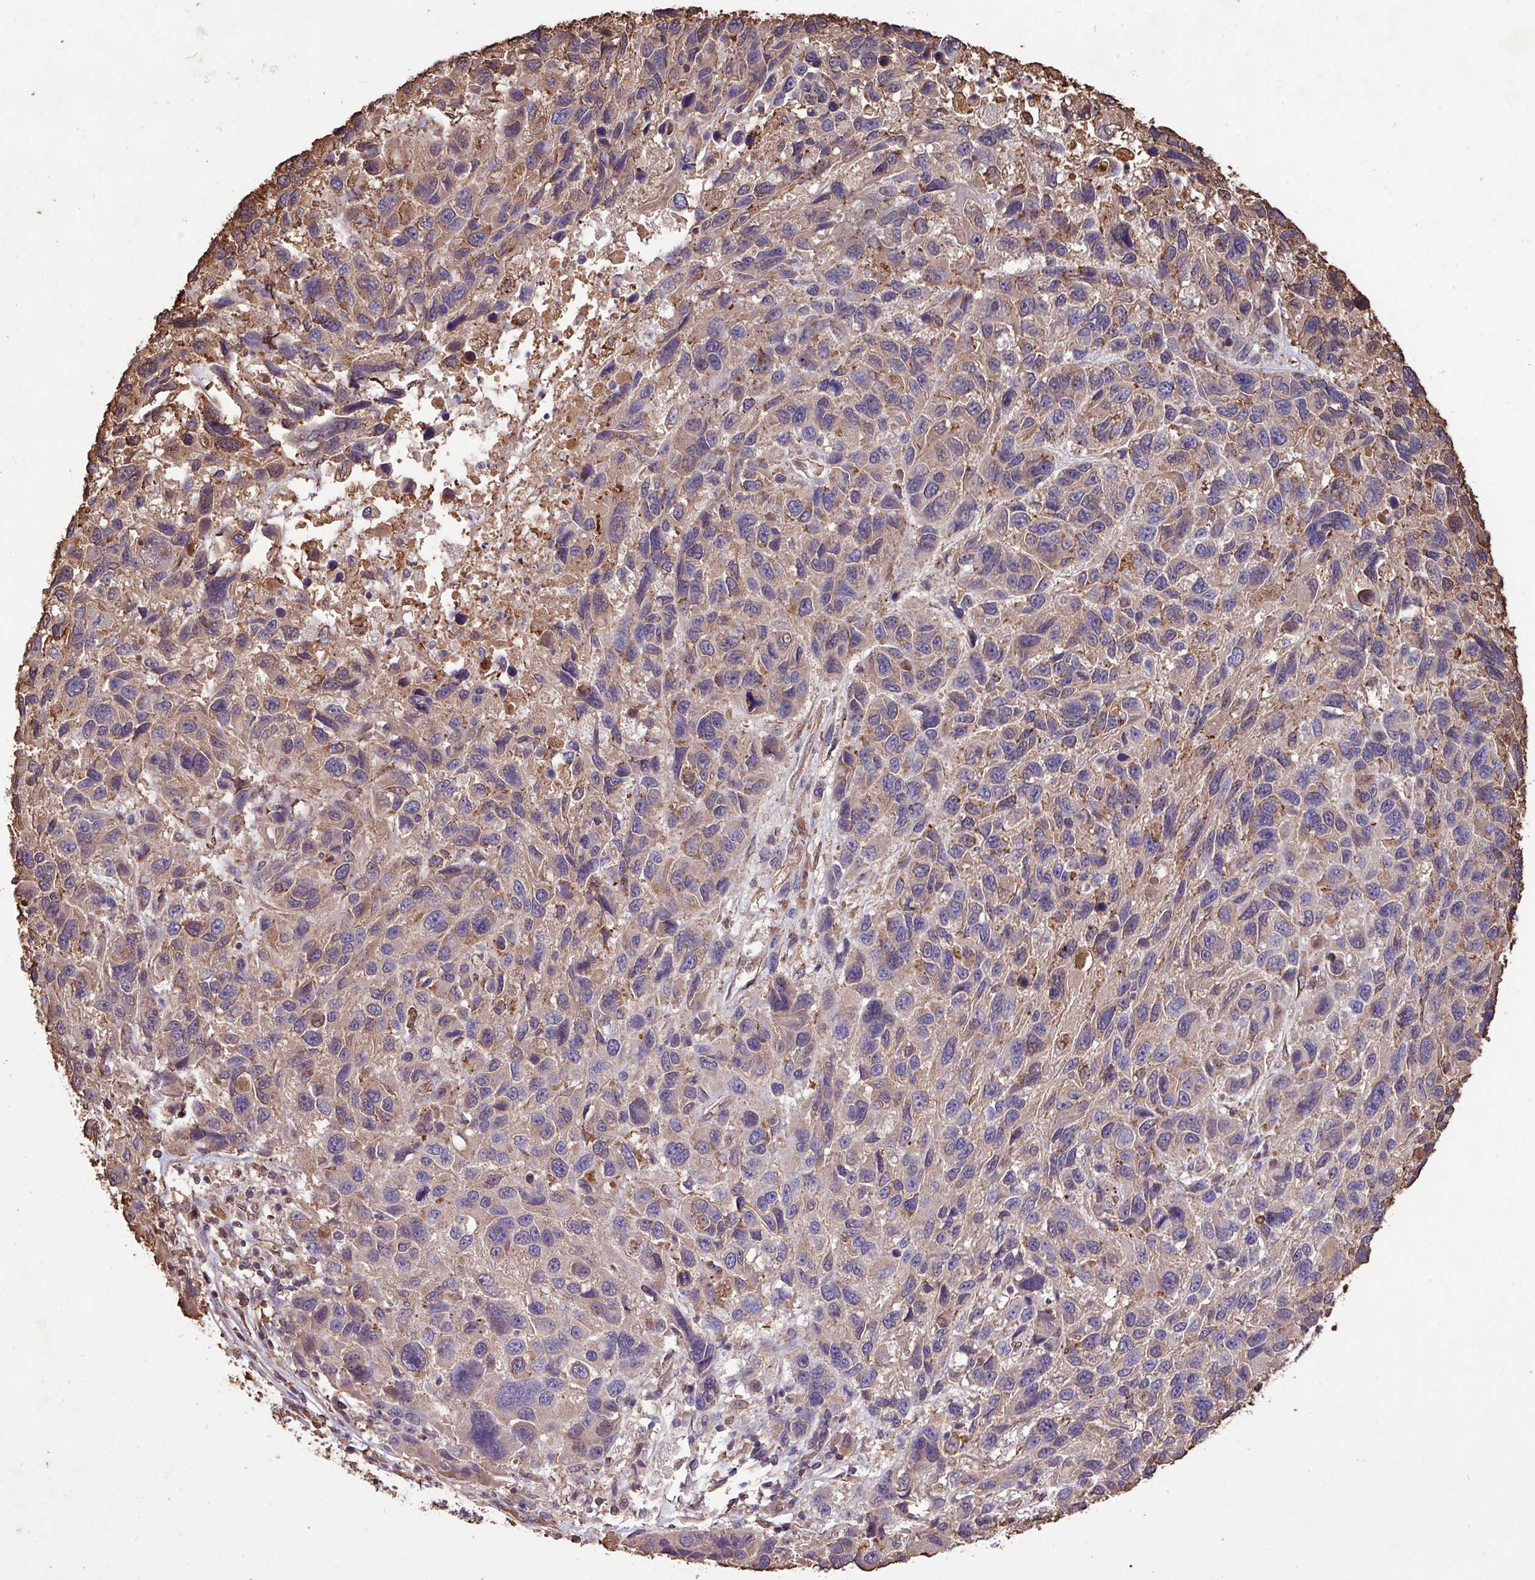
{"staining": {"intensity": "weak", "quantity": "25%-75%", "location": "cytoplasmic/membranous"}, "tissue": "melanoma", "cell_type": "Tumor cells", "image_type": "cancer", "snomed": [{"axis": "morphology", "description": "Malignant melanoma, NOS"}, {"axis": "topography", "description": "Skin"}], "caption": "High-magnification brightfield microscopy of malignant melanoma stained with DAB (3,3'-diaminobenzidine) (brown) and counterstained with hematoxylin (blue). tumor cells exhibit weak cytoplasmic/membranous expression is appreciated in about25%-75% of cells.", "gene": "CAMK2B", "patient": {"sex": "male", "age": 53}}